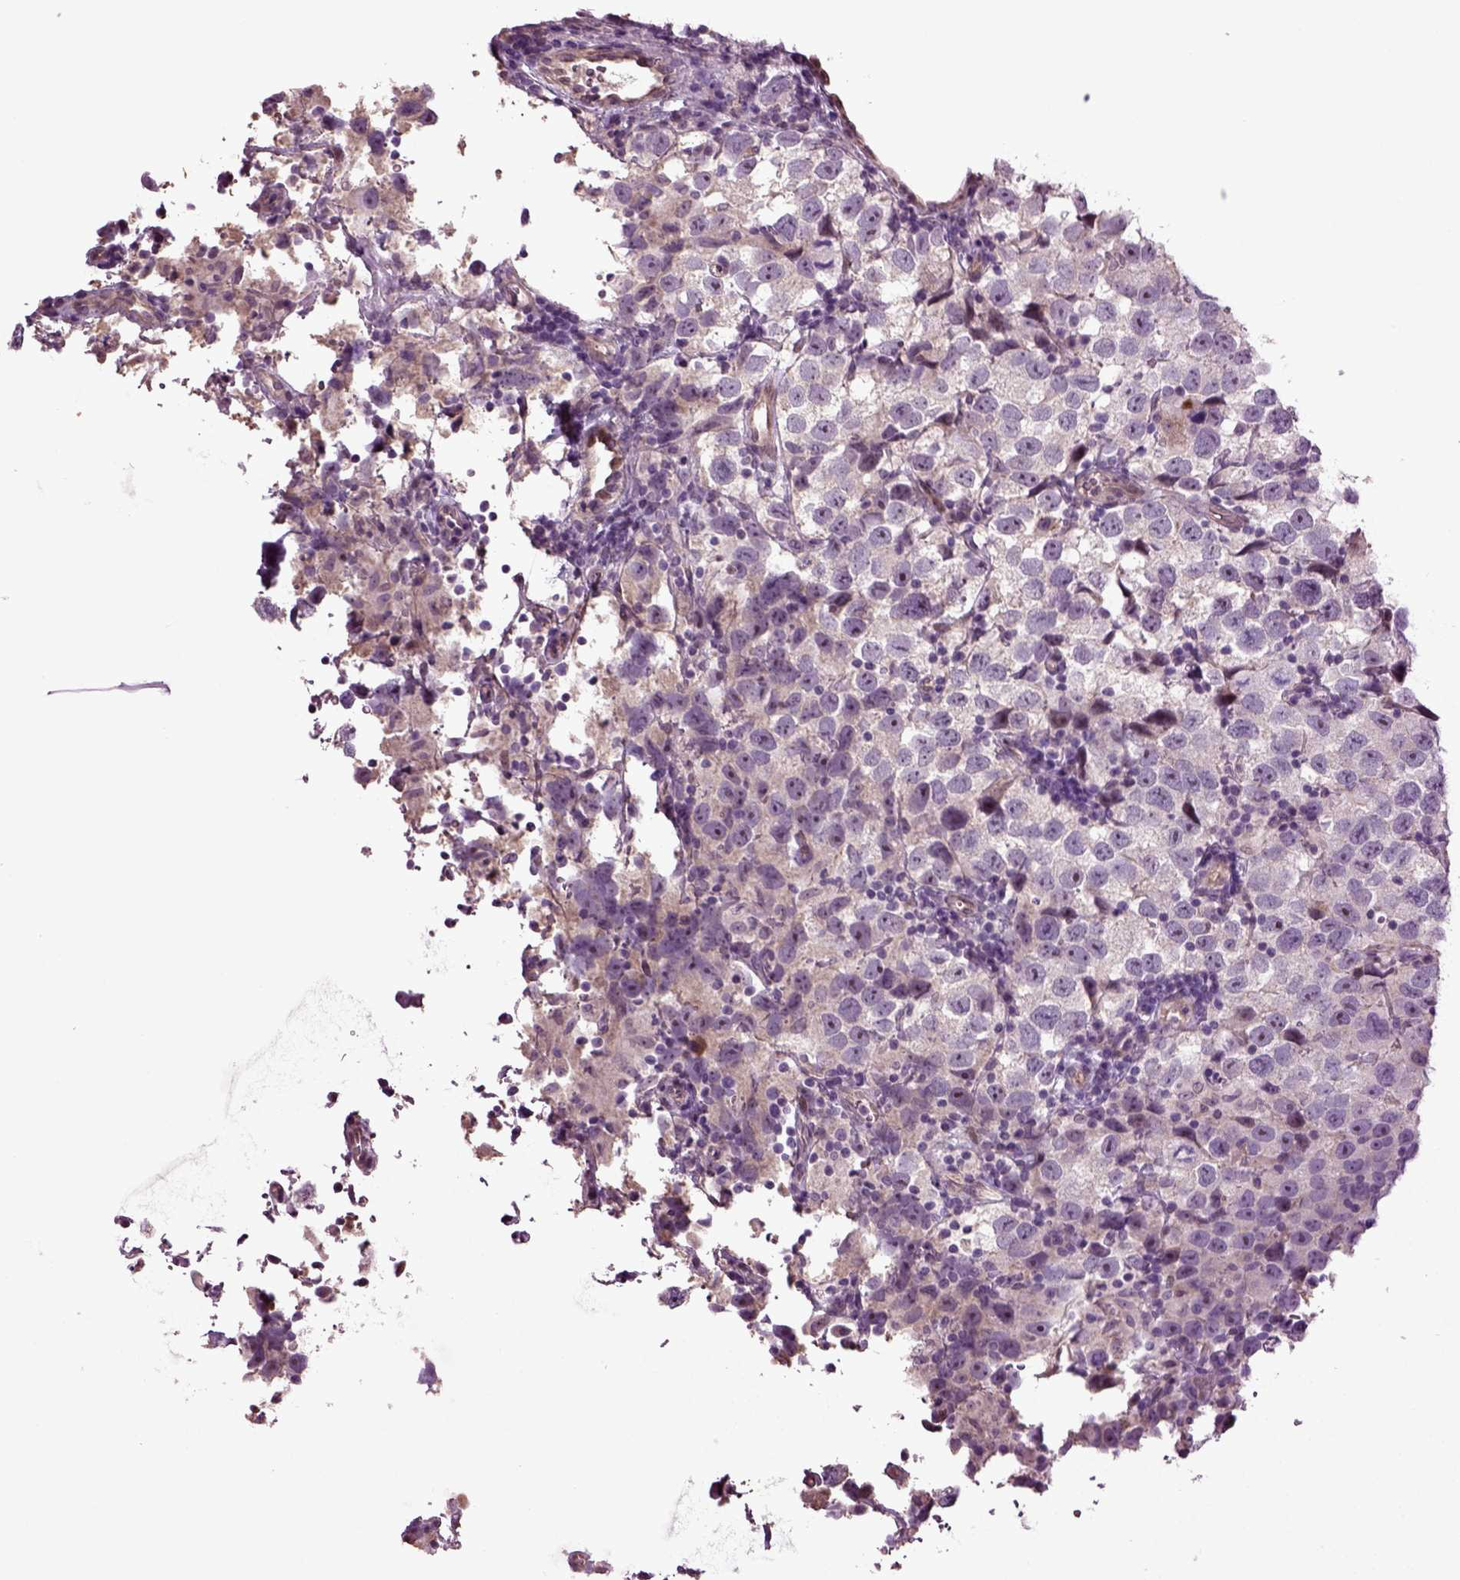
{"staining": {"intensity": "negative", "quantity": "none", "location": "none"}, "tissue": "testis cancer", "cell_type": "Tumor cells", "image_type": "cancer", "snomed": [{"axis": "morphology", "description": "Seminoma, NOS"}, {"axis": "topography", "description": "Testis"}], "caption": "There is no significant staining in tumor cells of testis cancer. Brightfield microscopy of IHC stained with DAB (brown) and hematoxylin (blue), captured at high magnification.", "gene": "HAGHL", "patient": {"sex": "male", "age": 26}}